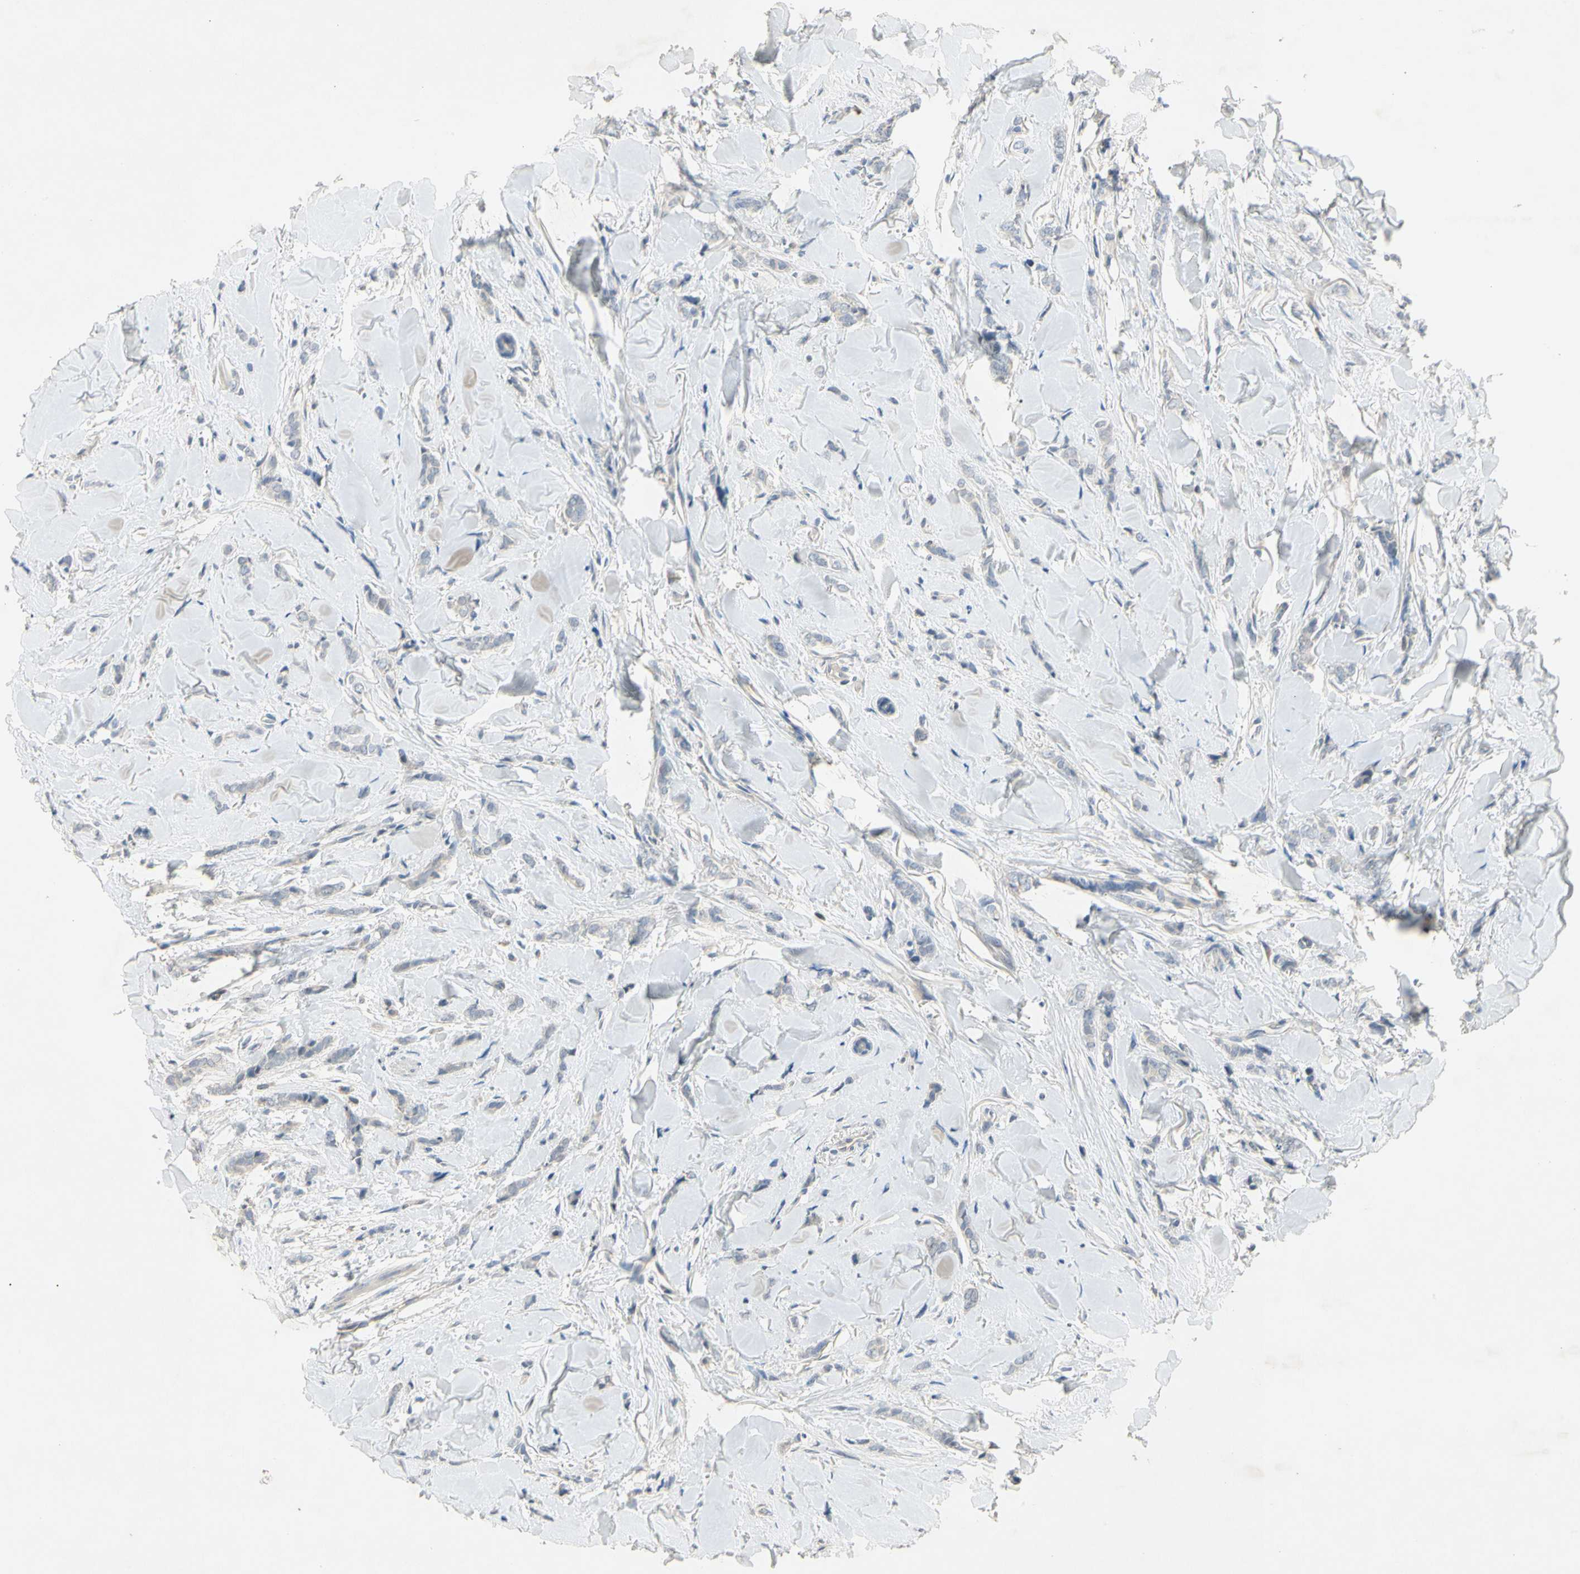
{"staining": {"intensity": "negative", "quantity": "none", "location": "none"}, "tissue": "breast cancer", "cell_type": "Tumor cells", "image_type": "cancer", "snomed": [{"axis": "morphology", "description": "Lobular carcinoma"}, {"axis": "topography", "description": "Skin"}, {"axis": "topography", "description": "Breast"}], "caption": "A high-resolution histopathology image shows immunohistochemistry (IHC) staining of breast lobular carcinoma, which reveals no significant positivity in tumor cells.", "gene": "PRSS21", "patient": {"sex": "female", "age": 46}}